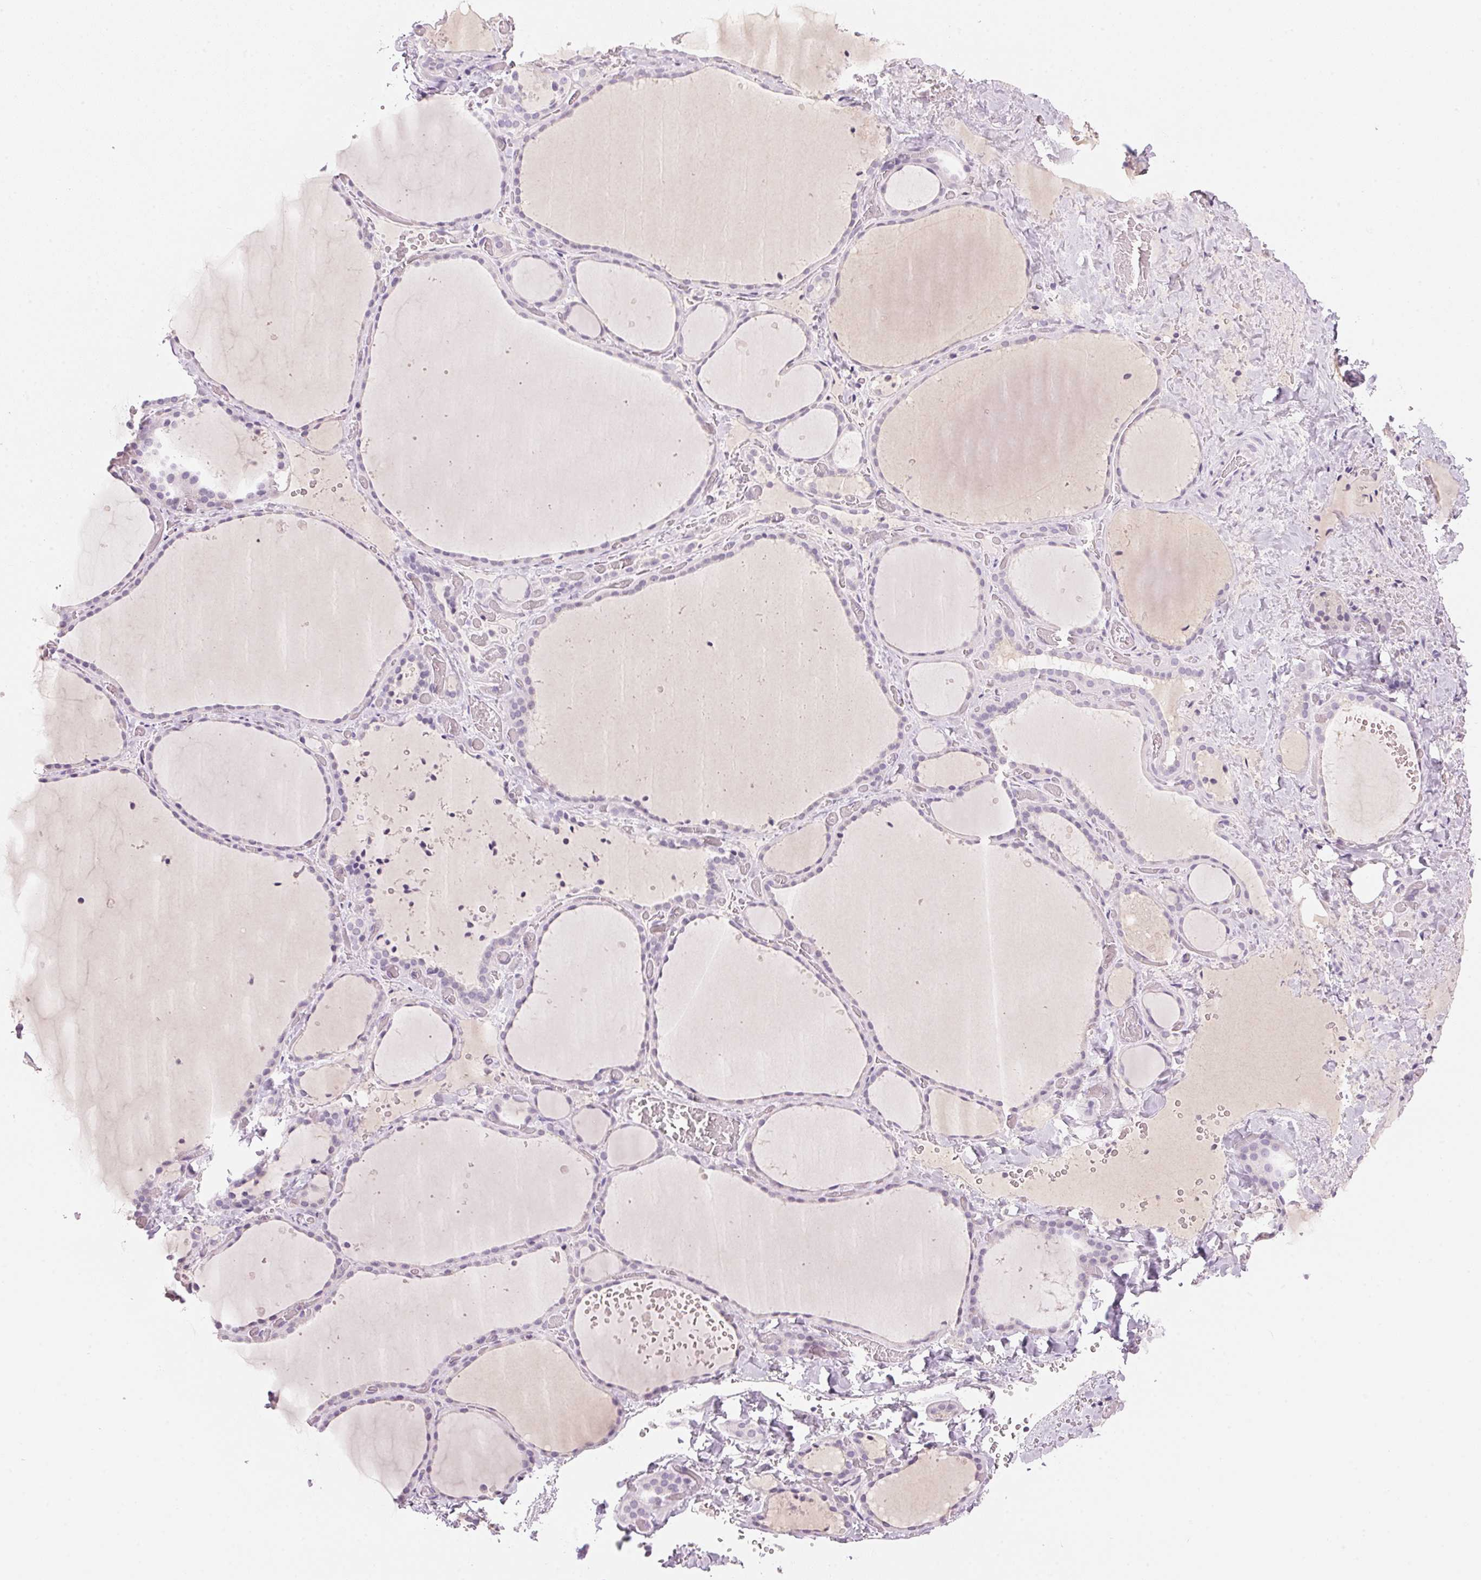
{"staining": {"intensity": "moderate", "quantity": "<25%", "location": "cytoplasmic/membranous"}, "tissue": "thyroid gland", "cell_type": "Glandular cells", "image_type": "normal", "snomed": [{"axis": "morphology", "description": "Normal tissue, NOS"}, {"axis": "topography", "description": "Thyroid gland"}], "caption": "This micrograph reveals immunohistochemistry staining of normal human thyroid gland, with low moderate cytoplasmic/membranous expression in approximately <25% of glandular cells.", "gene": "HOXB13", "patient": {"sex": "female", "age": 36}}